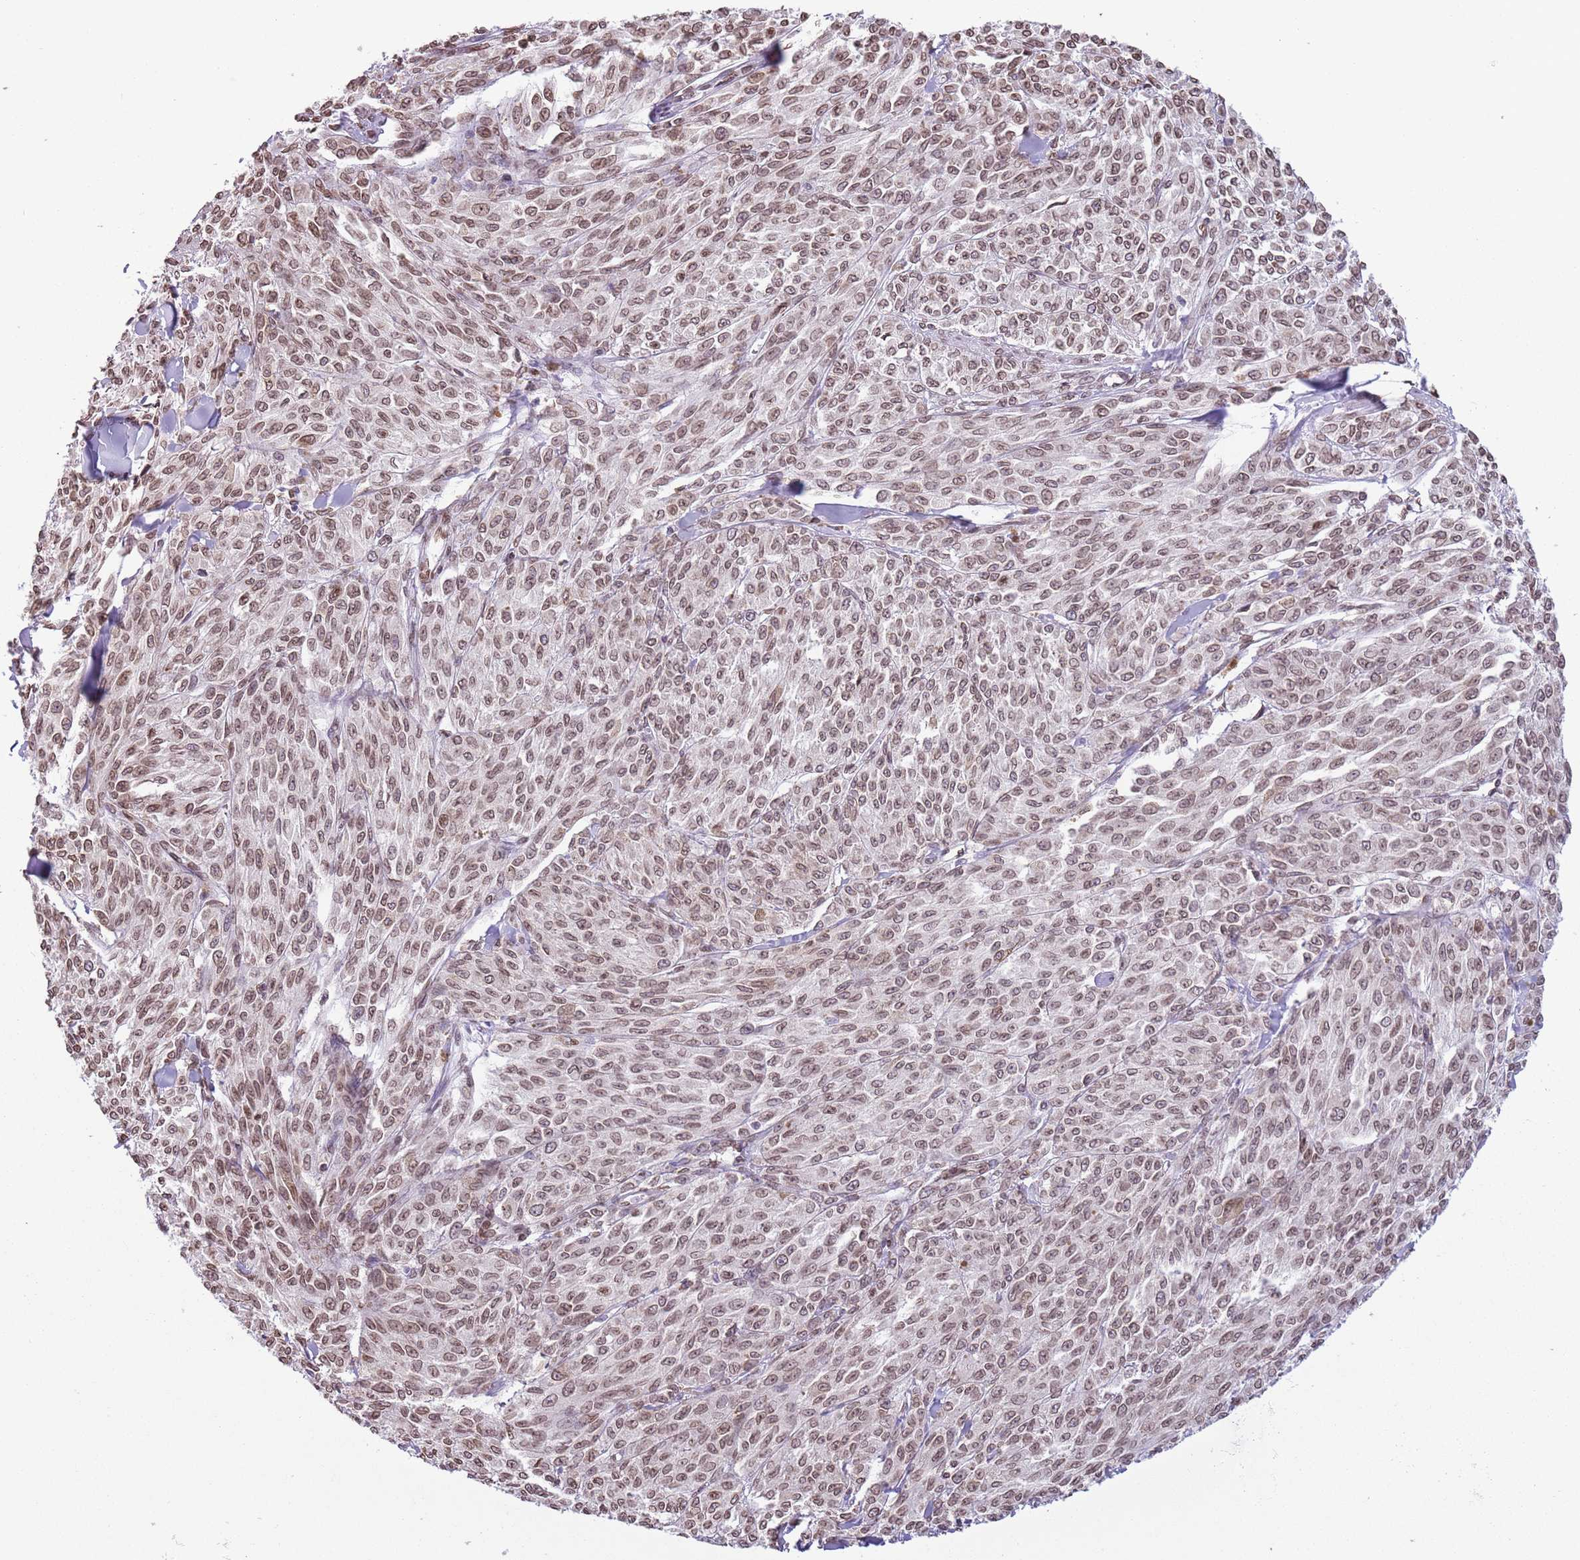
{"staining": {"intensity": "moderate", "quantity": ">75%", "location": "cytoplasmic/membranous,nuclear"}, "tissue": "melanoma", "cell_type": "Tumor cells", "image_type": "cancer", "snomed": [{"axis": "morphology", "description": "Malignant melanoma, NOS"}, {"axis": "topography", "description": "Skin"}], "caption": "A photomicrograph of human malignant melanoma stained for a protein demonstrates moderate cytoplasmic/membranous and nuclear brown staining in tumor cells. The protein is shown in brown color, while the nuclei are stained blue.", "gene": "ZGLP1", "patient": {"sex": "female", "age": 52}}